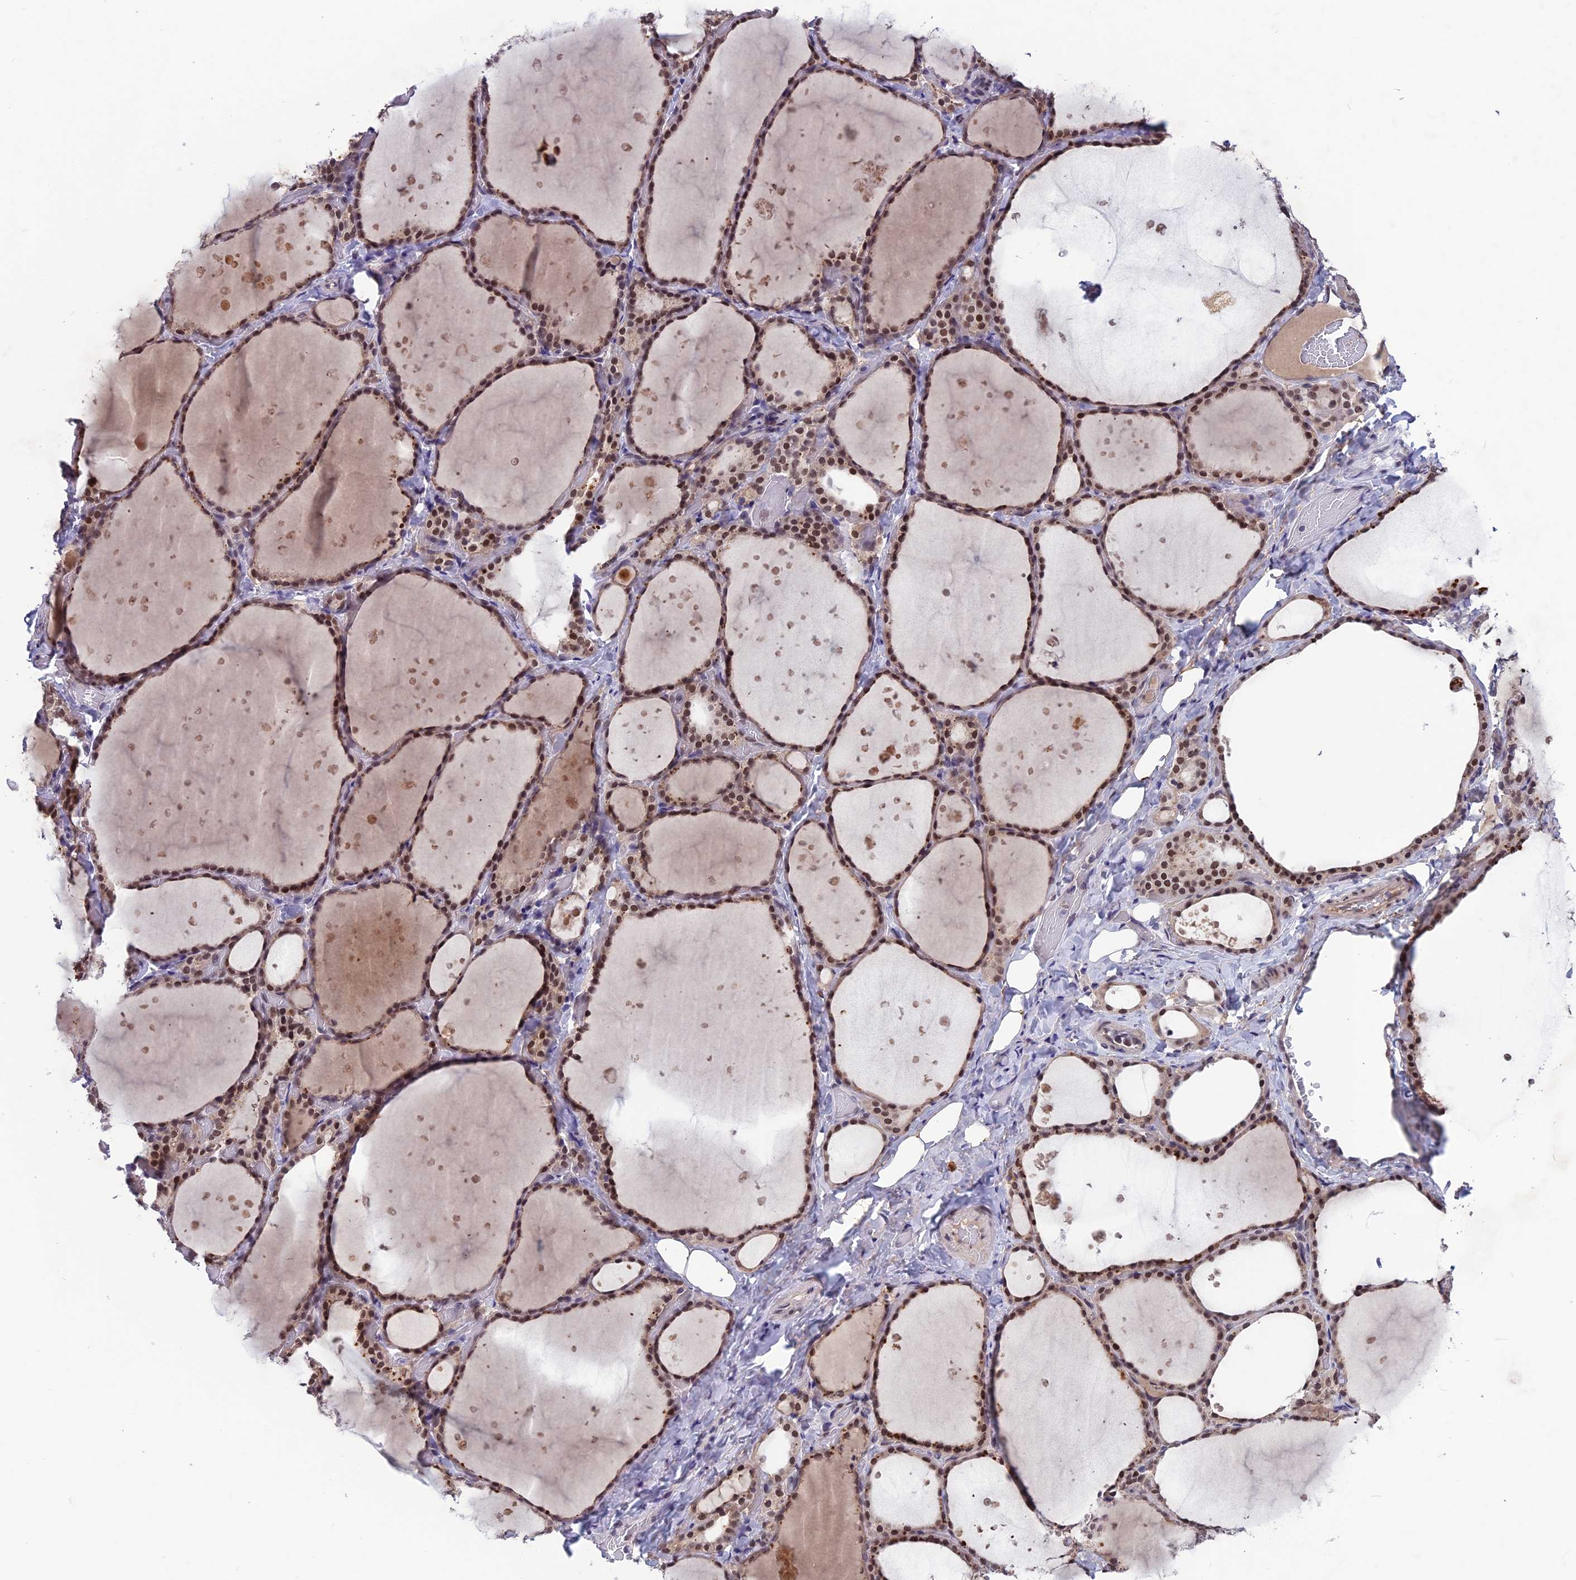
{"staining": {"intensity": "moderate", "quantity": ">75%", "location": "cytoplasmic/membranous,nuclear"}, "tissue": "thyroid gland", "cell_type": "Glandular cells", "image_type": "normal", "snomed": [{"axis": "morphology", "description": "Normal tissue, NOS"}, {"axis": "topography", "description": "Thyroid gland"}], "caption": "Thyroid gland stained with DAB IHC reveals medium levels of moderate cytoplasmic/membranous,nuclear positivity in about >75% of glandular cells. The staining was performed using DAB, with brown indicating positive protein expression. Nuclei are stained blue with hematoxylin.", "gene": "FKBPL", "patient": {"sex": "female", "age": 44}}